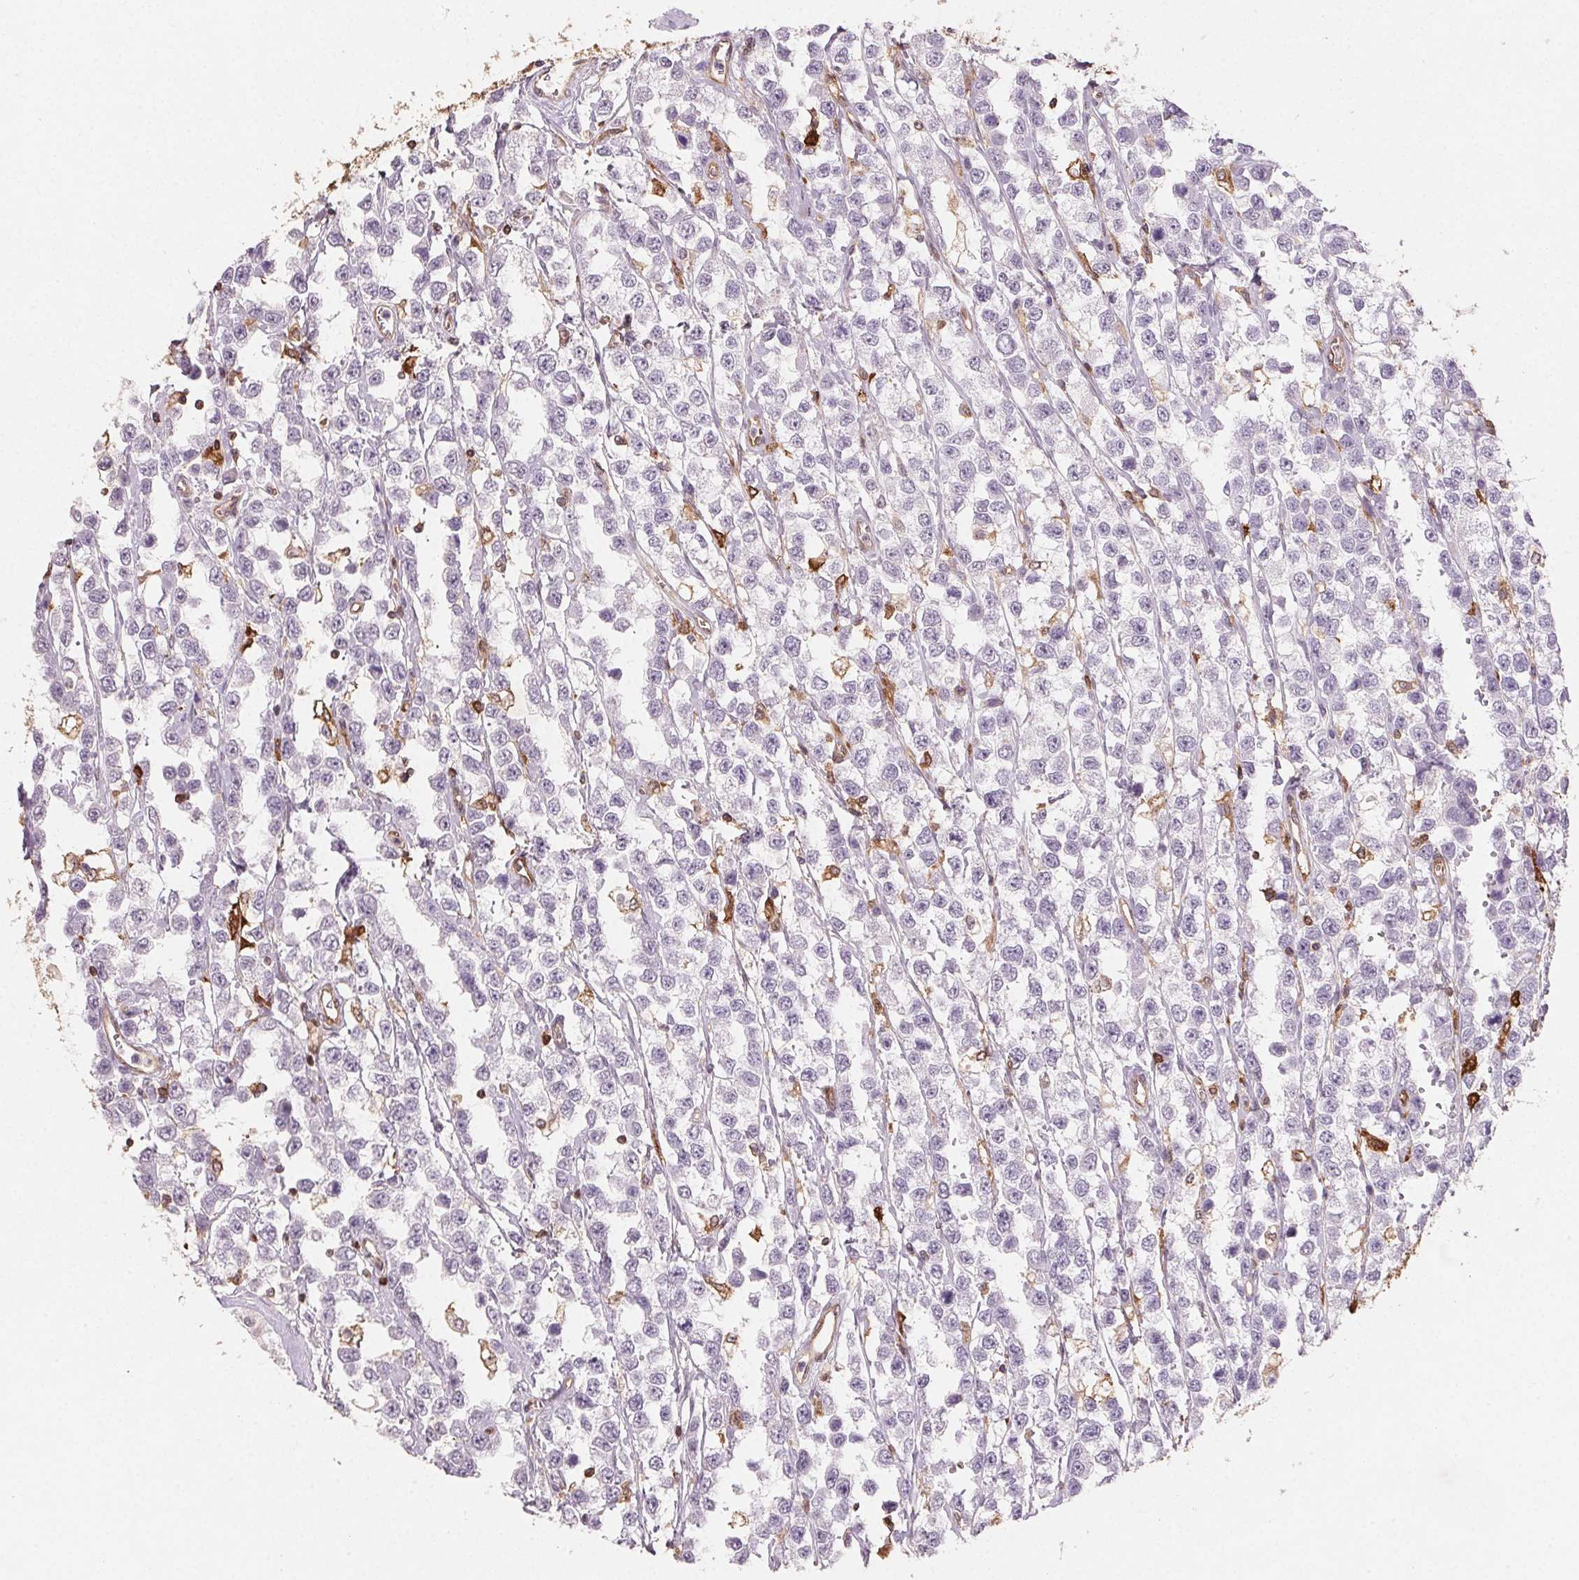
{"staining": {"intensity": "negative", "quantity": "none", "location": "none"}, "tissue": "testis cancer", "cell_type": "Tumor cells", "image_type": "cancer", "snomed": [{"axis": "morphology", "description": "Seminoma, NOS"}, {"axis": "topography", "description": "Testis"}], "caption": "Immunohistochemistry of seminoma (testis) reveals no expression in tumor cells.", "gene": "GBP1", "patient": {"sex": "male", "age": 34}}